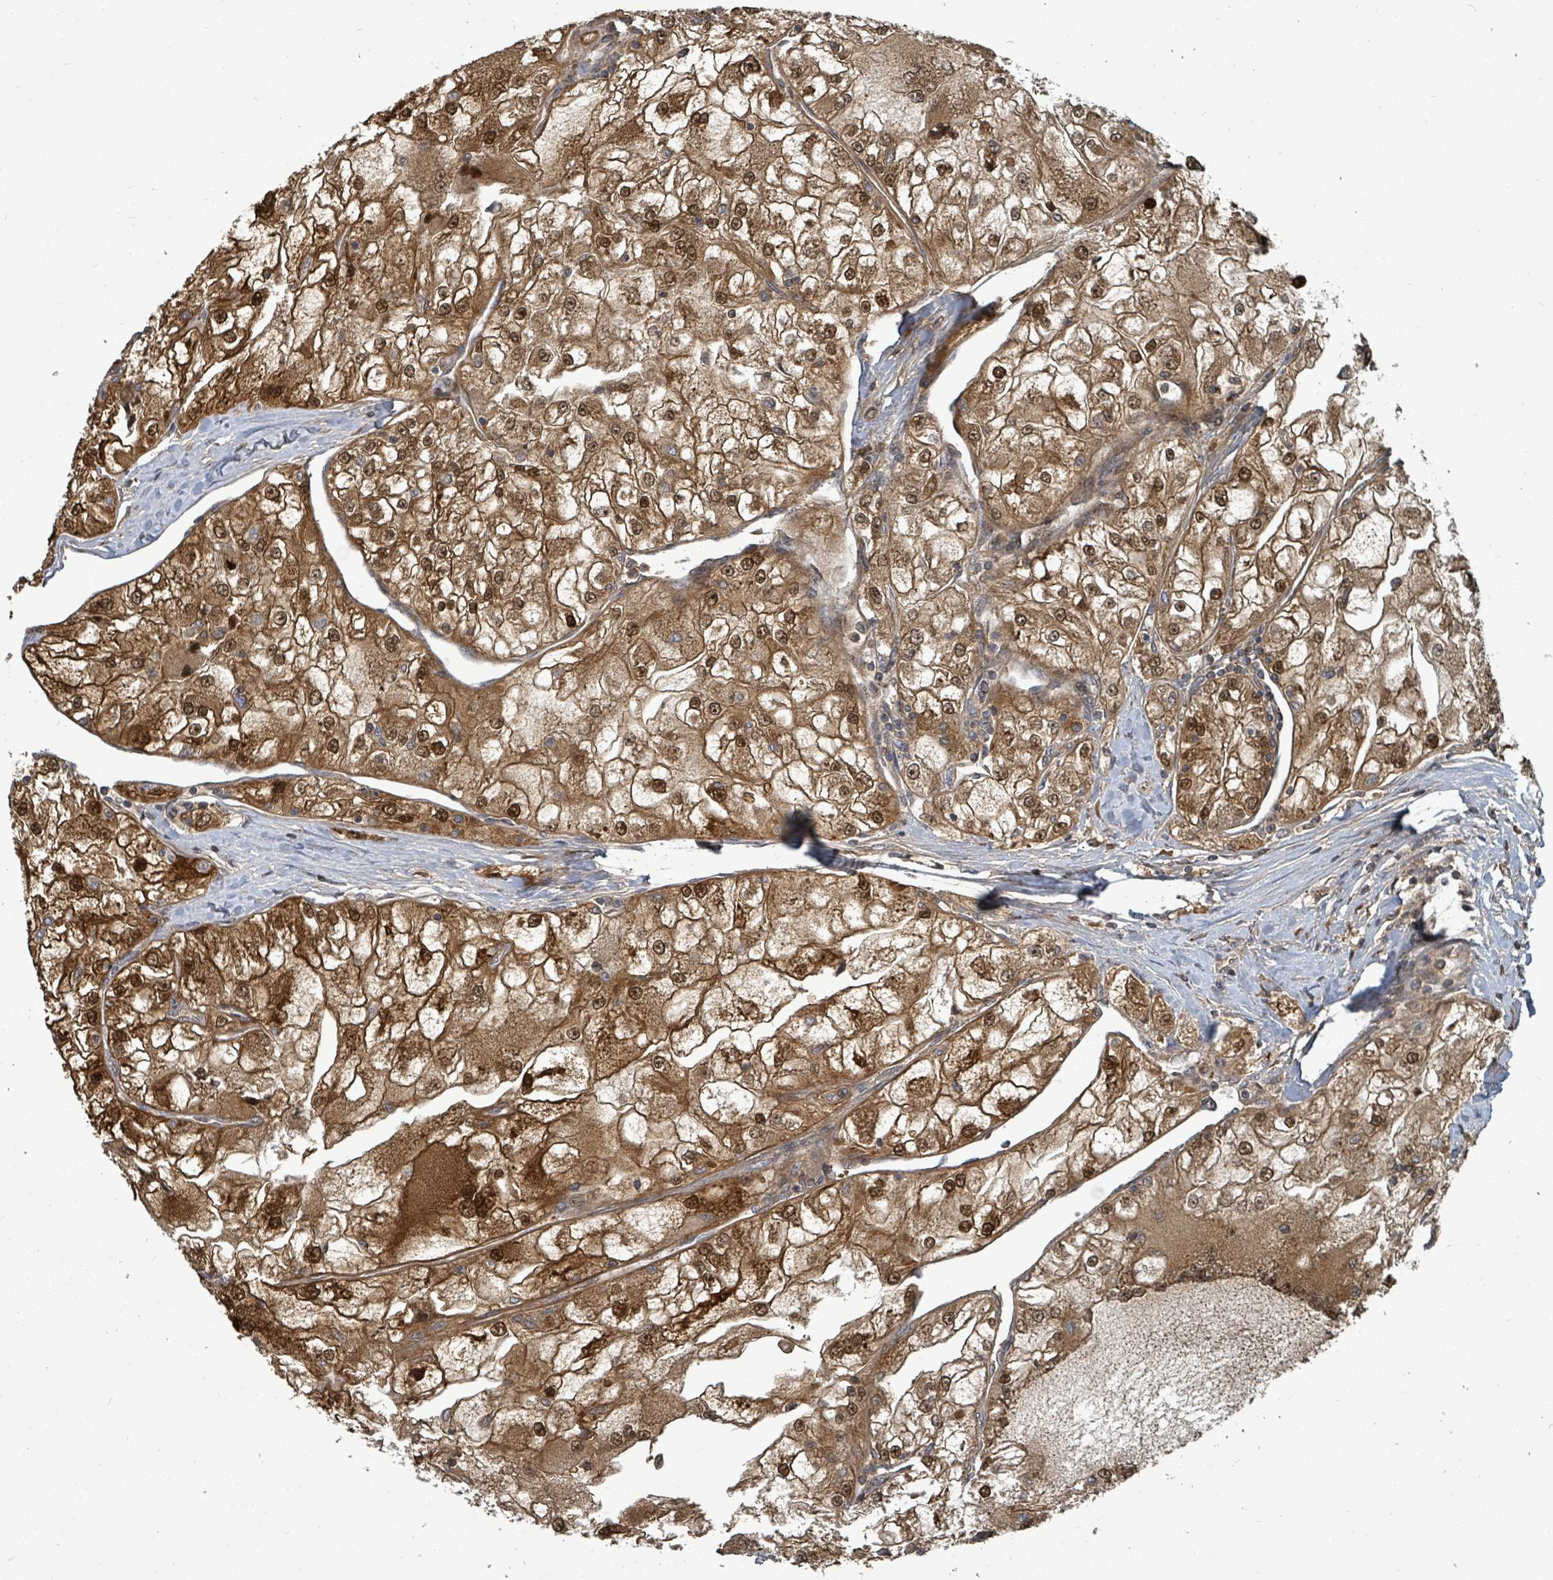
{"staining": {"intensity": "strong", "quantity": ">75%", "location": "cytoplasmic/membranous,nuclear"}, "tissue": "renal cancer", "cell_type": "Tumor cells", "image_type": "cancer", "snomed": [{"axis": "morphology", "description": "Adenocarcinoma, NOS"}, {"axis": "topography", "description": "Kidney"}], "caption": "Protein staining by immunohistochemistry exhibits strong cytoplasmic/membranous and nuclear staining in about >75% of tumor cells in renal adenocarcinoma.", "gene": "TRDMT1", "patient": {"sex": "female", "age": 72}}